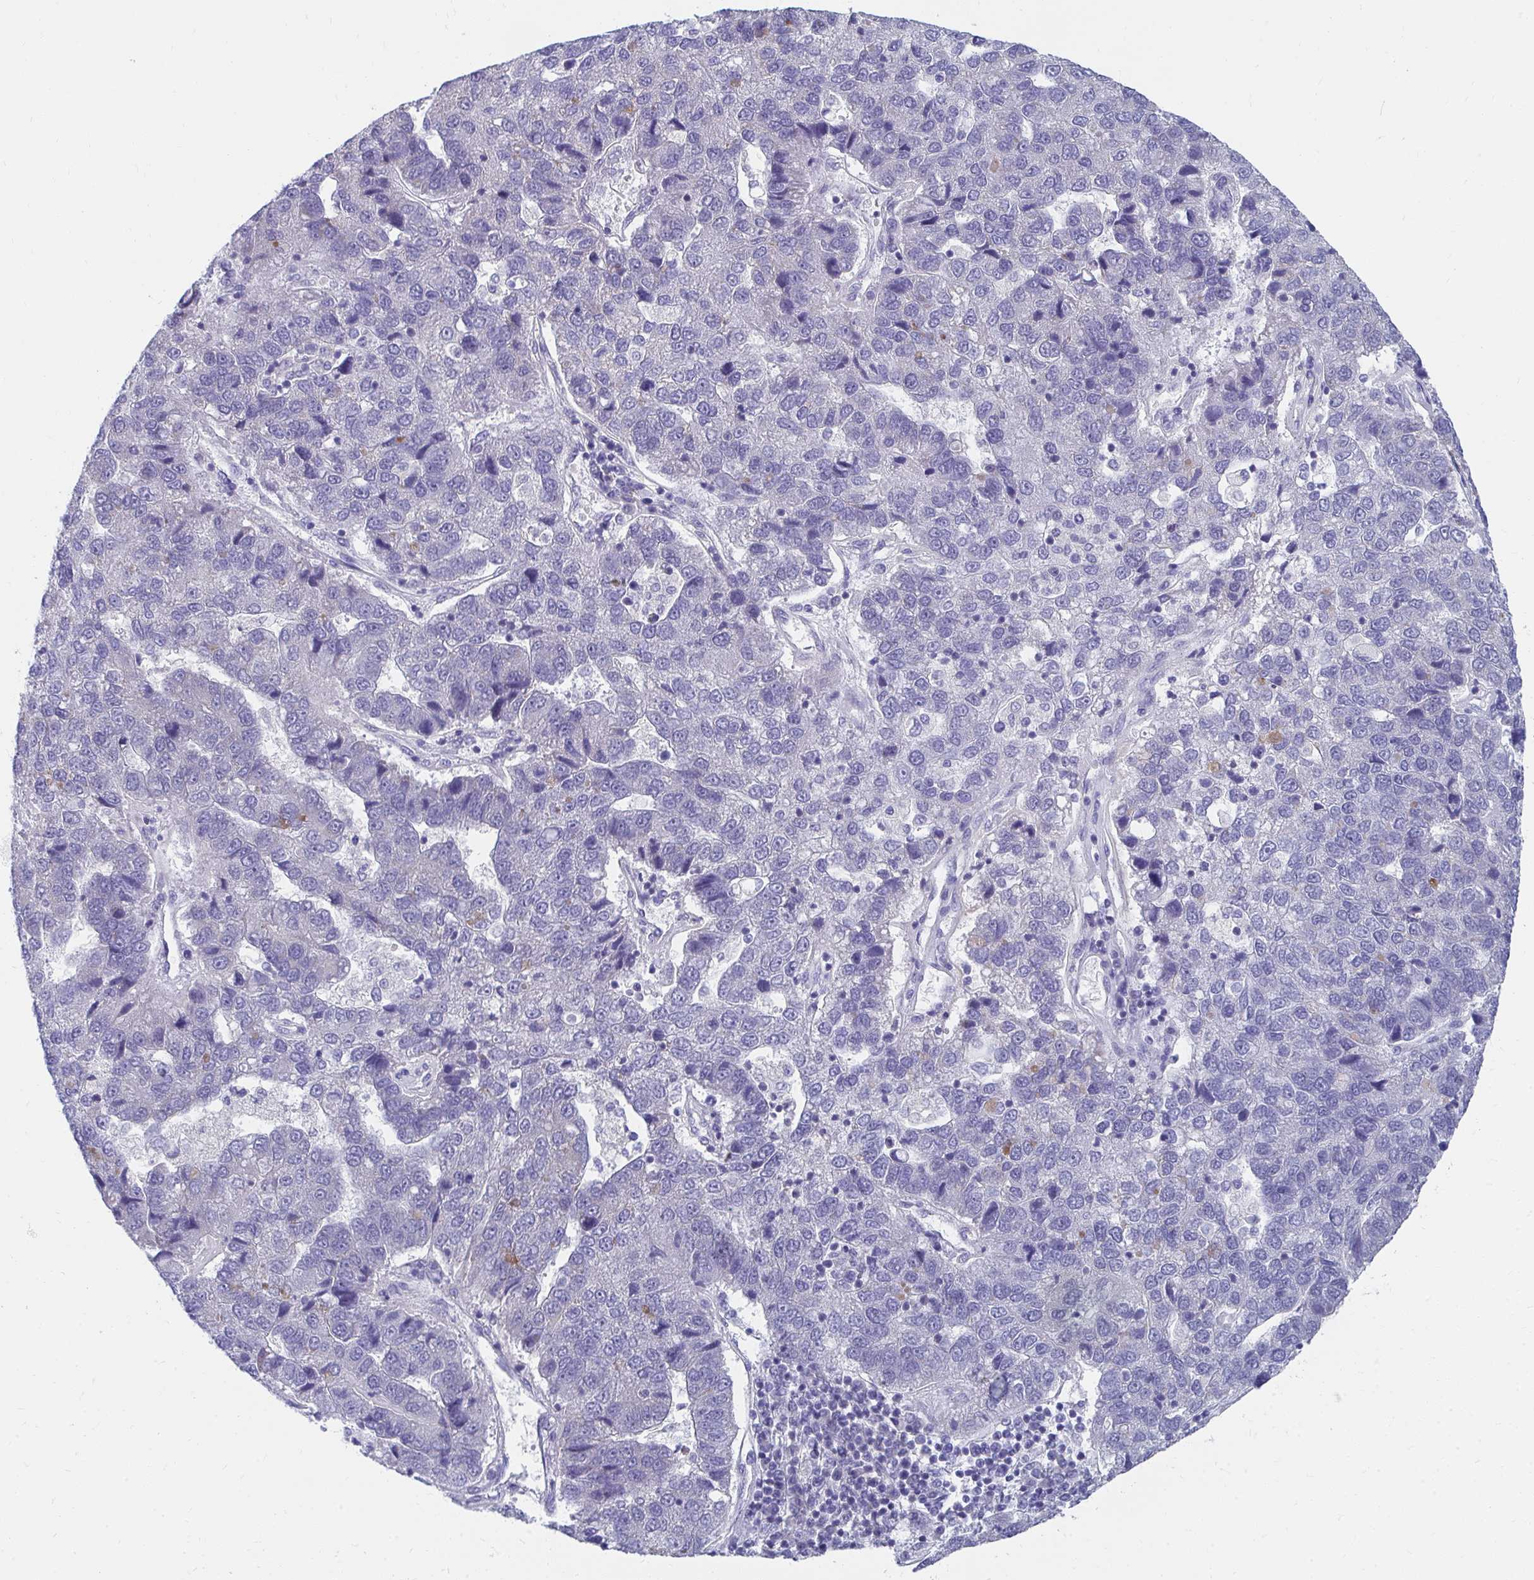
{"staining": {"intensity": "negative", "quantity": "none", "location": "none"}, "tissue": "pancreatic cancer", "cell_type": "Tumor cells", "image_type": "cancer", "snomed": [{"axis": "morphology", "description": "Adenocarcinoma, NOS"}, {"axis": "topography", "description": "Pancreas"}], "caption": "An immunohistochemistry image of adenocarcinoma (pancreatic) is shown. There is no staining in tumor cells of adenocarcinoma (pancreatic). (DAB (3,3'-diaminobenzidine) immunohistochemistry (IHC) visualized using brightfield microscopy, high magnification).", "gene": "TMPRSS2", "patient": {"sex": "female", "age": 61}}